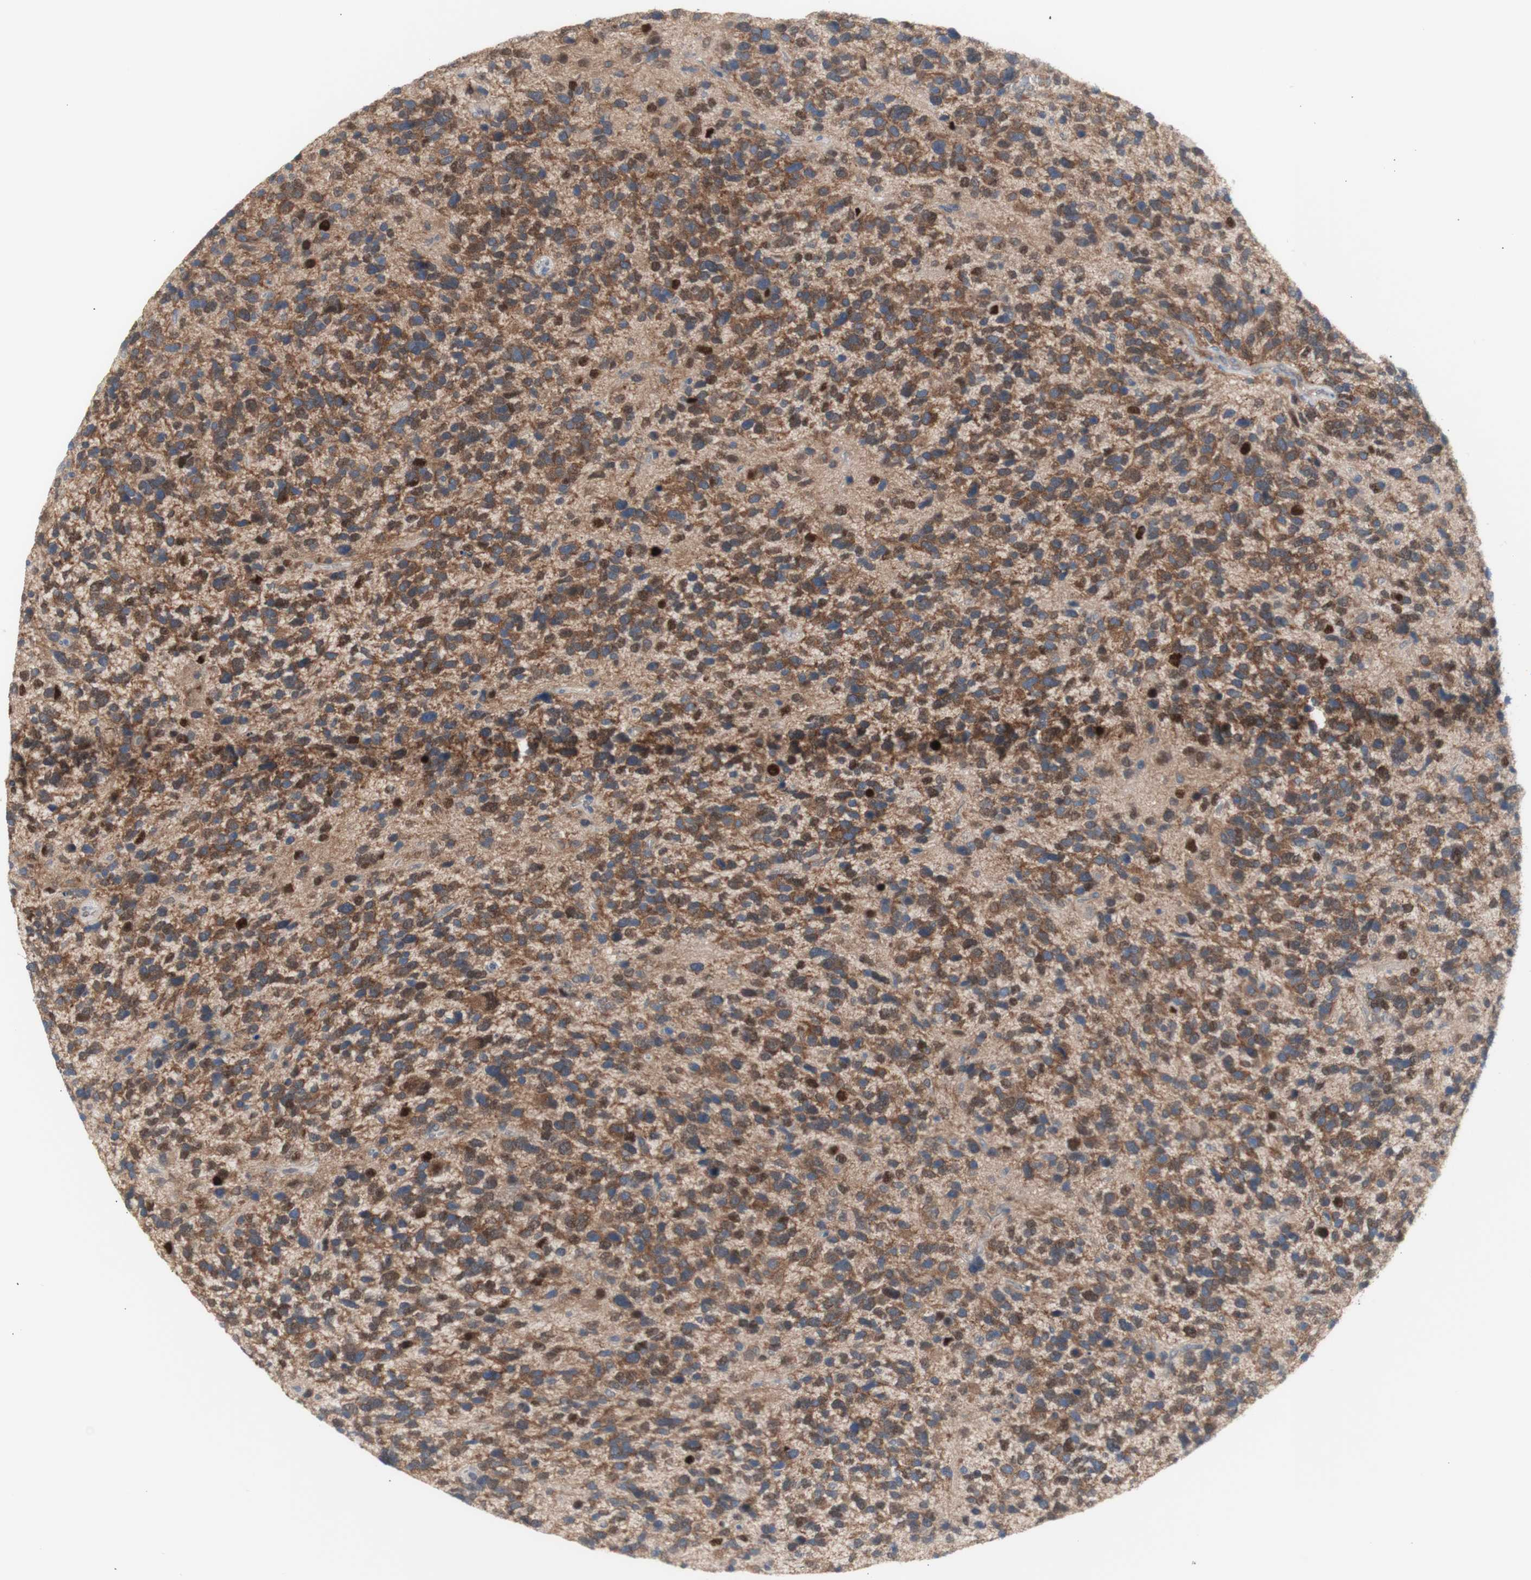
{"staining": {"intensity": "moderate", "quantity": ">75%", "location": "cytoplasmic/membranous"}, "tissue": "glioma", "cell_type": "Tumor cells", "image_type": "cancer", "snomed": [{"axis": "morphology", "description": "Glioma, malignant, High grade"}, {"axis": "topography", "description": "Brain"}], "caption": "A photomicrograph of malignant high-grade glioma stained for a protein displays moderate cytoplasmic/membranous brown staining in tumor cells.", "gene": "PRMT5", "patient": {"sex": "female", "age": 58}}